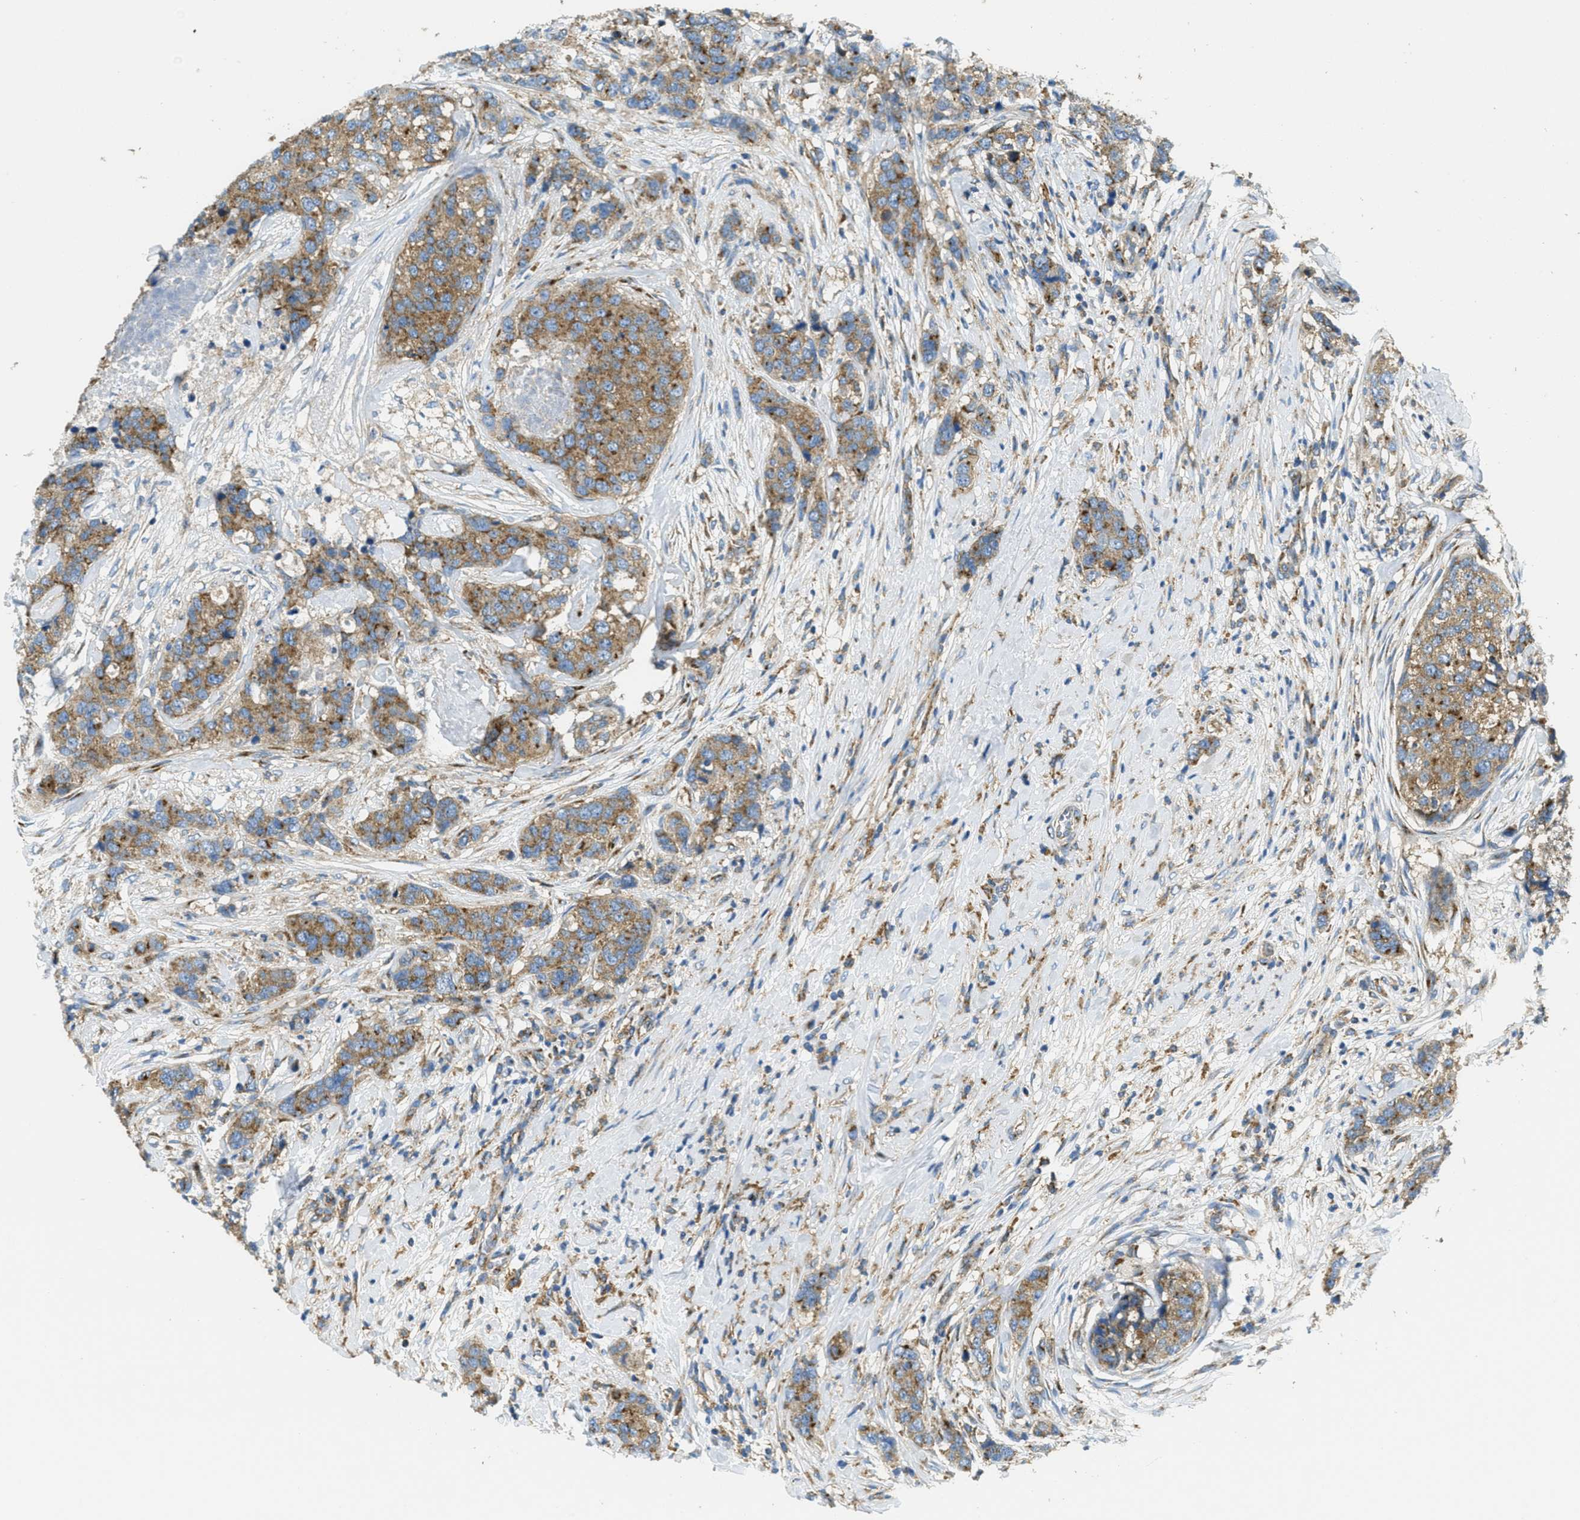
{"staining": {"intensity": "moderate", "quantity": ">75%", "location": "cytoplasmic/membranous"}, "tissue": "breast cancer", "cell_type": "Tumor cells", "image_type": "cancer", "snomed": [{"axis": "morphology", "description": "Lobular carcinoma"}, {"axis": "topography", "description": "Breast"}], "caption": "Approximately >75% of tumor cells in human breast lobular carcinoma demonstrate moderate cytoplasmic/membranous protein staining as visualized by brown immunohistochemical staining.", "gene": "AP2B1", "patient": {"sex": "female", "age": 59}}